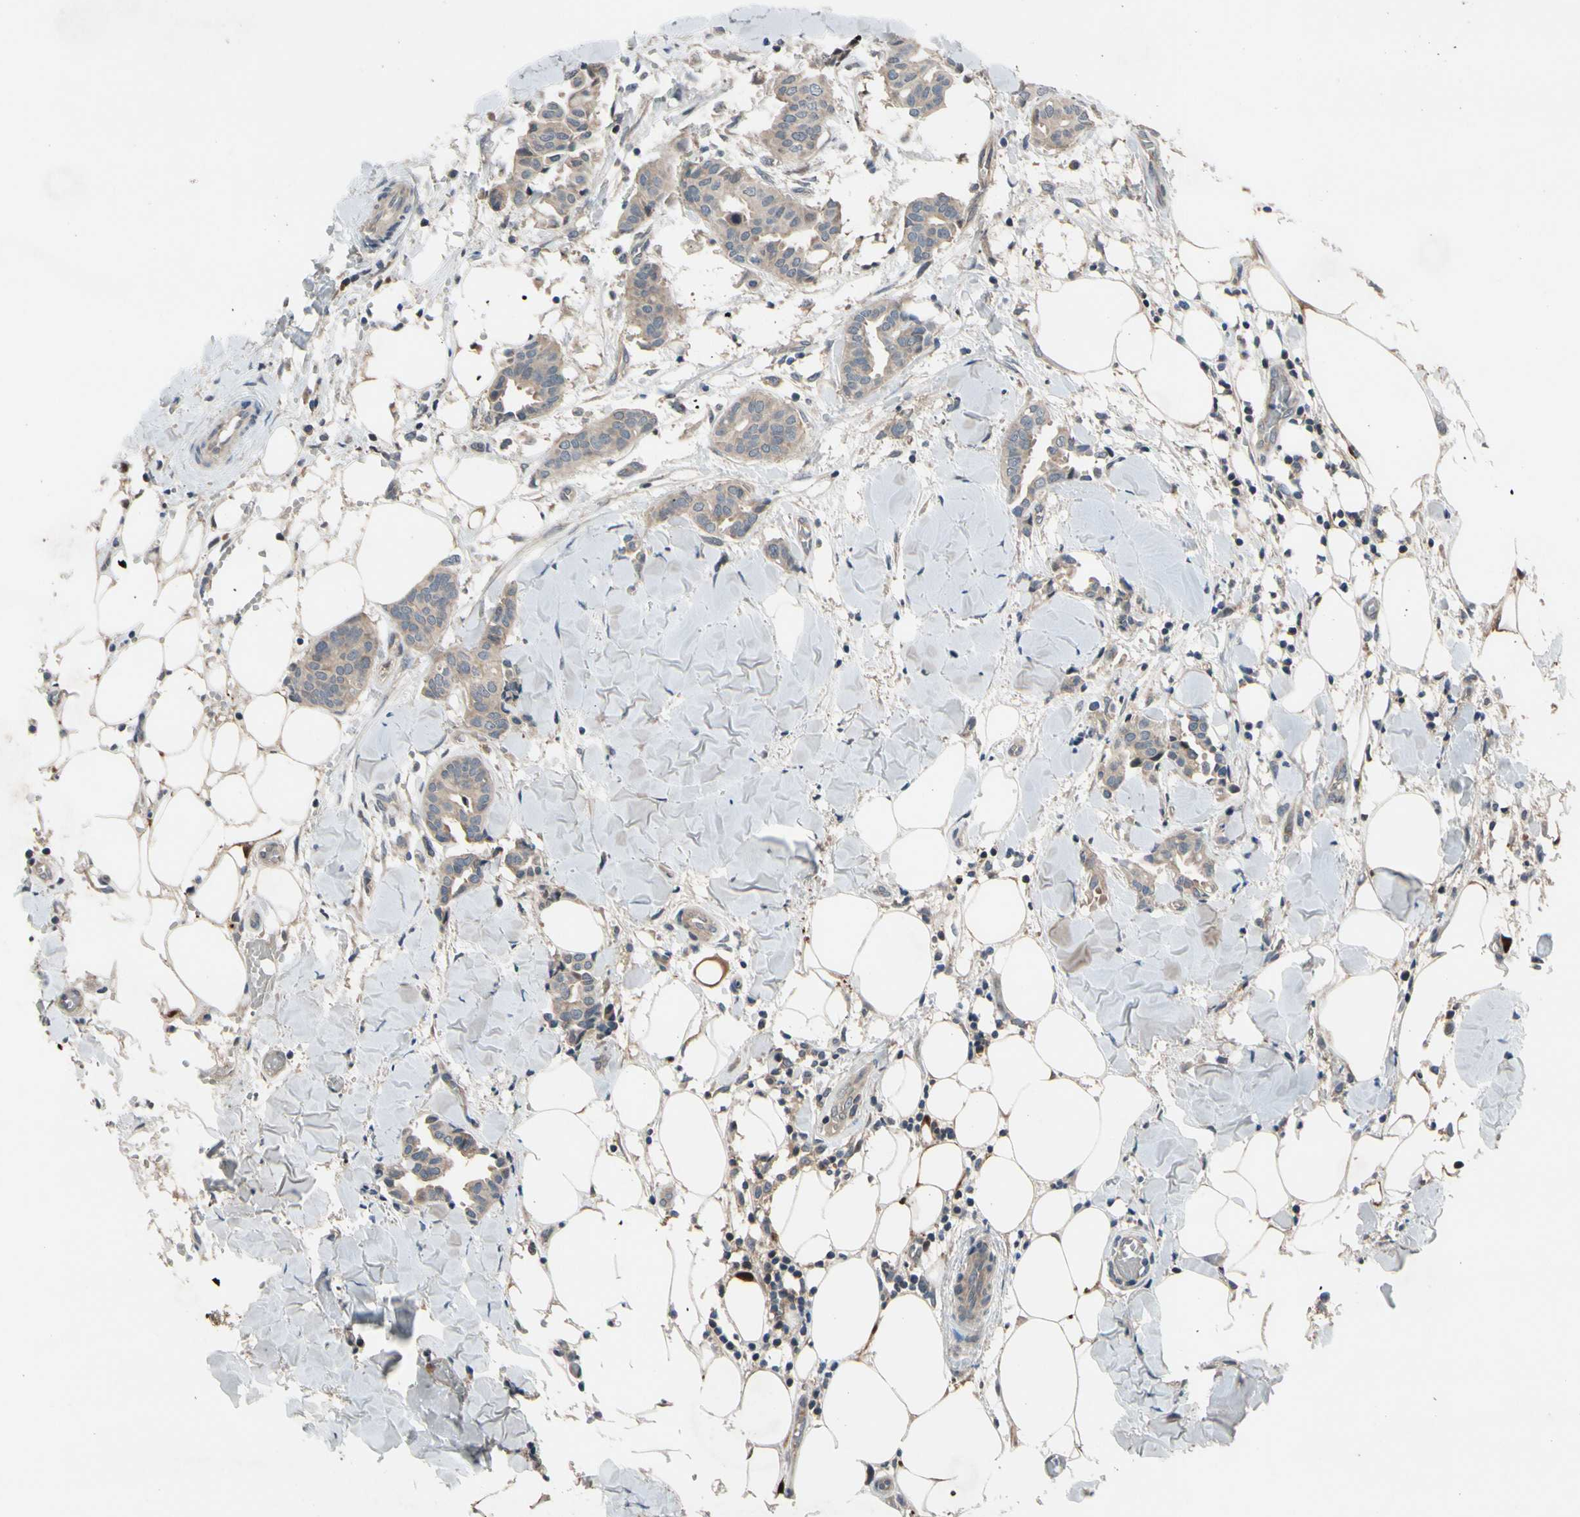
{"staining": {"intensity": "weak", "quantity": ">75%", "location": "cytoplasmic/membranous"}, "tissue": "head and neck cancer", "cell_type": "Tumor cells", "image_type": "cancer", "snomed": [{"axis": "morphology", "description": "Adenocarcinoma, NOS"}, {"axis": "topography", "description": "Salivary gland"}, {"axis": "topography", "description": "Head-Neck"}], "caption": "An immunohistochemistry histopathology image of neoplastic tissue is shown. Protein staining in brown shows weak cytoplasmic/membranous positivity in head and neck adenocarcinoma within tumor cells. (Brightfield microscopy of DAB IHC at high magnification).", "gene": "ICAM5", "patient": {"sex": "female", "age": 59}}